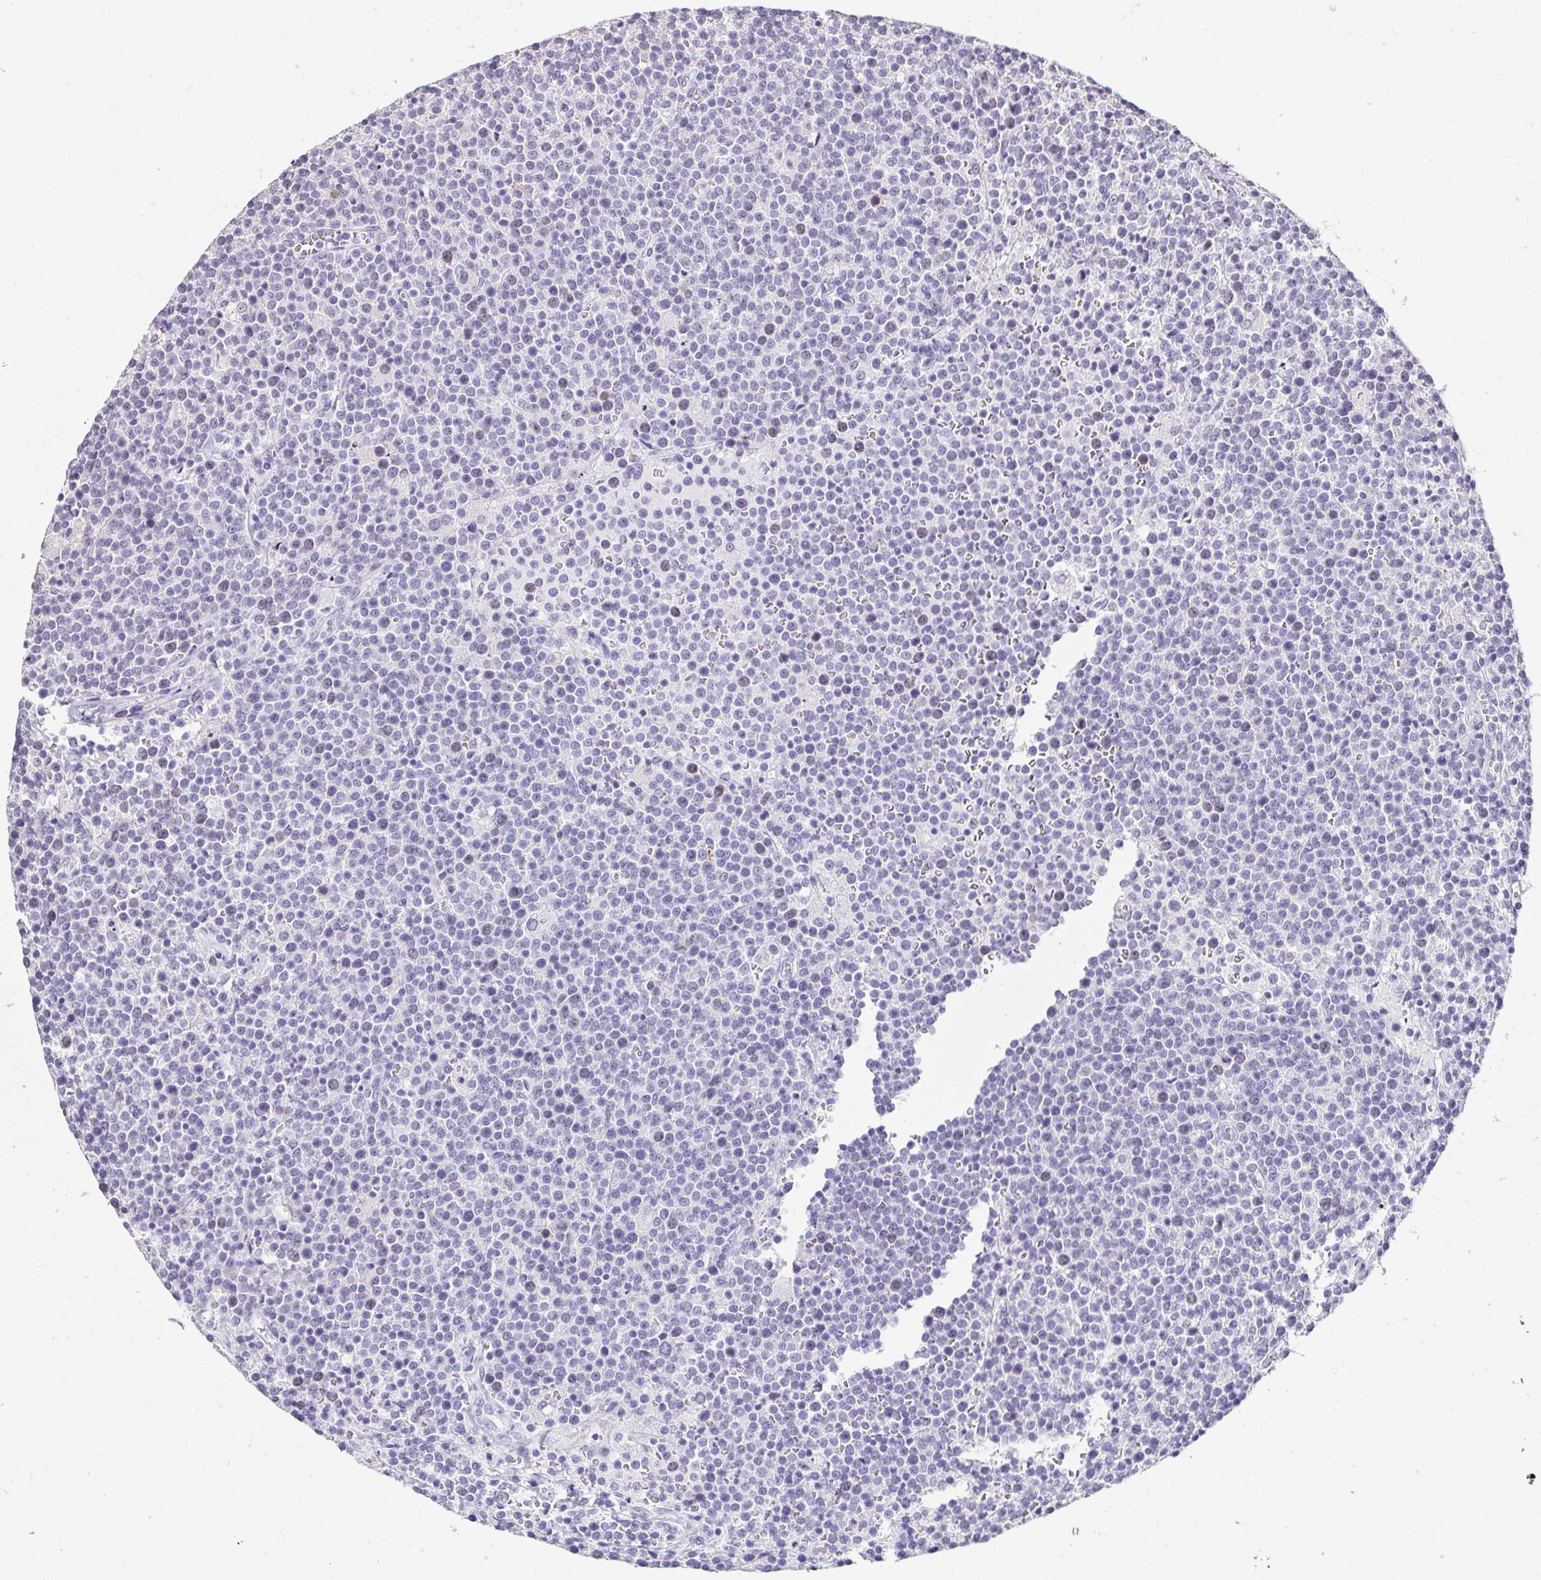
{"staining": {"intensity": "negative", "quantity": "none", "location": "none"}, "tissue": "lymphoma", "cell_type": "Tumor cells", "image_type": "cancer", "snomed": [{"axis": "morphology", "description": "Malignant lymphoma, non-Hodgkin's type, High grade"}, {"axis": "topography", "description": "Lymph node"}], "caption": "High power microscopy histopathology image of an immunohistochemistry (IHC) photomicrograph of lymphoma, revealing no significant staining in tumor cells.", "gene": "ANLN", "patient": {"sex": "male", "age": 61}}